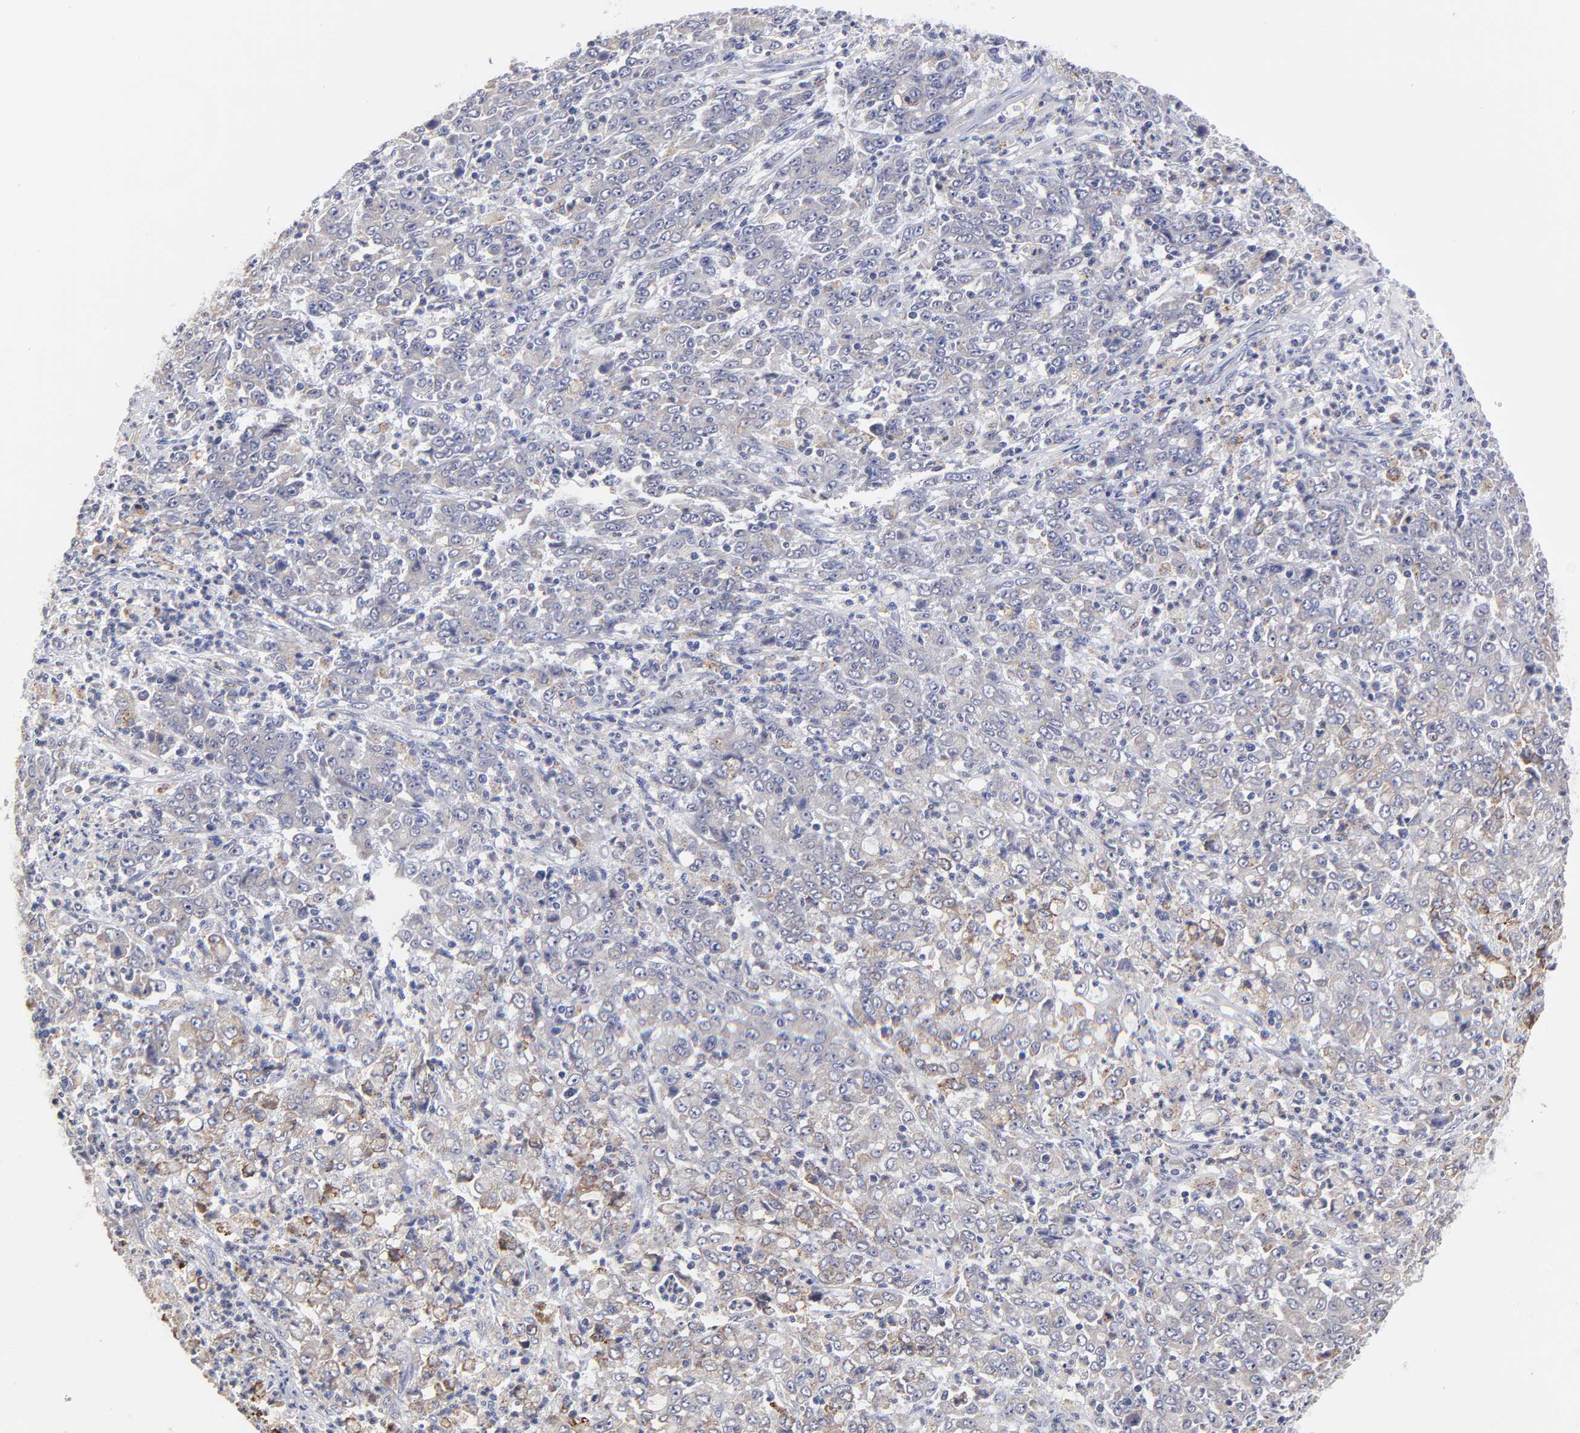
{"staining": {"intensity": "weak", "quantity": ">75%", "location": "cytoplasmic/membranous"}, "tissue": "stomach cancer", "cell_type": "Tumor cells", "image_type": "cancer", "snomed": [{"axis": "morphology", "description": "Adenocarcinoma, NOS"}, {"axis": "topography", "description": "Stomach, lower"}], "caption": "Stomach cancer (adenocarcinoma) stained for a protein (brown) reveals weak cytoplasmic/membranous positive staining in approximately >75% of tumor cells.", "gene": "GCSAM", "patient": {"sex": "female", "age": 71}}